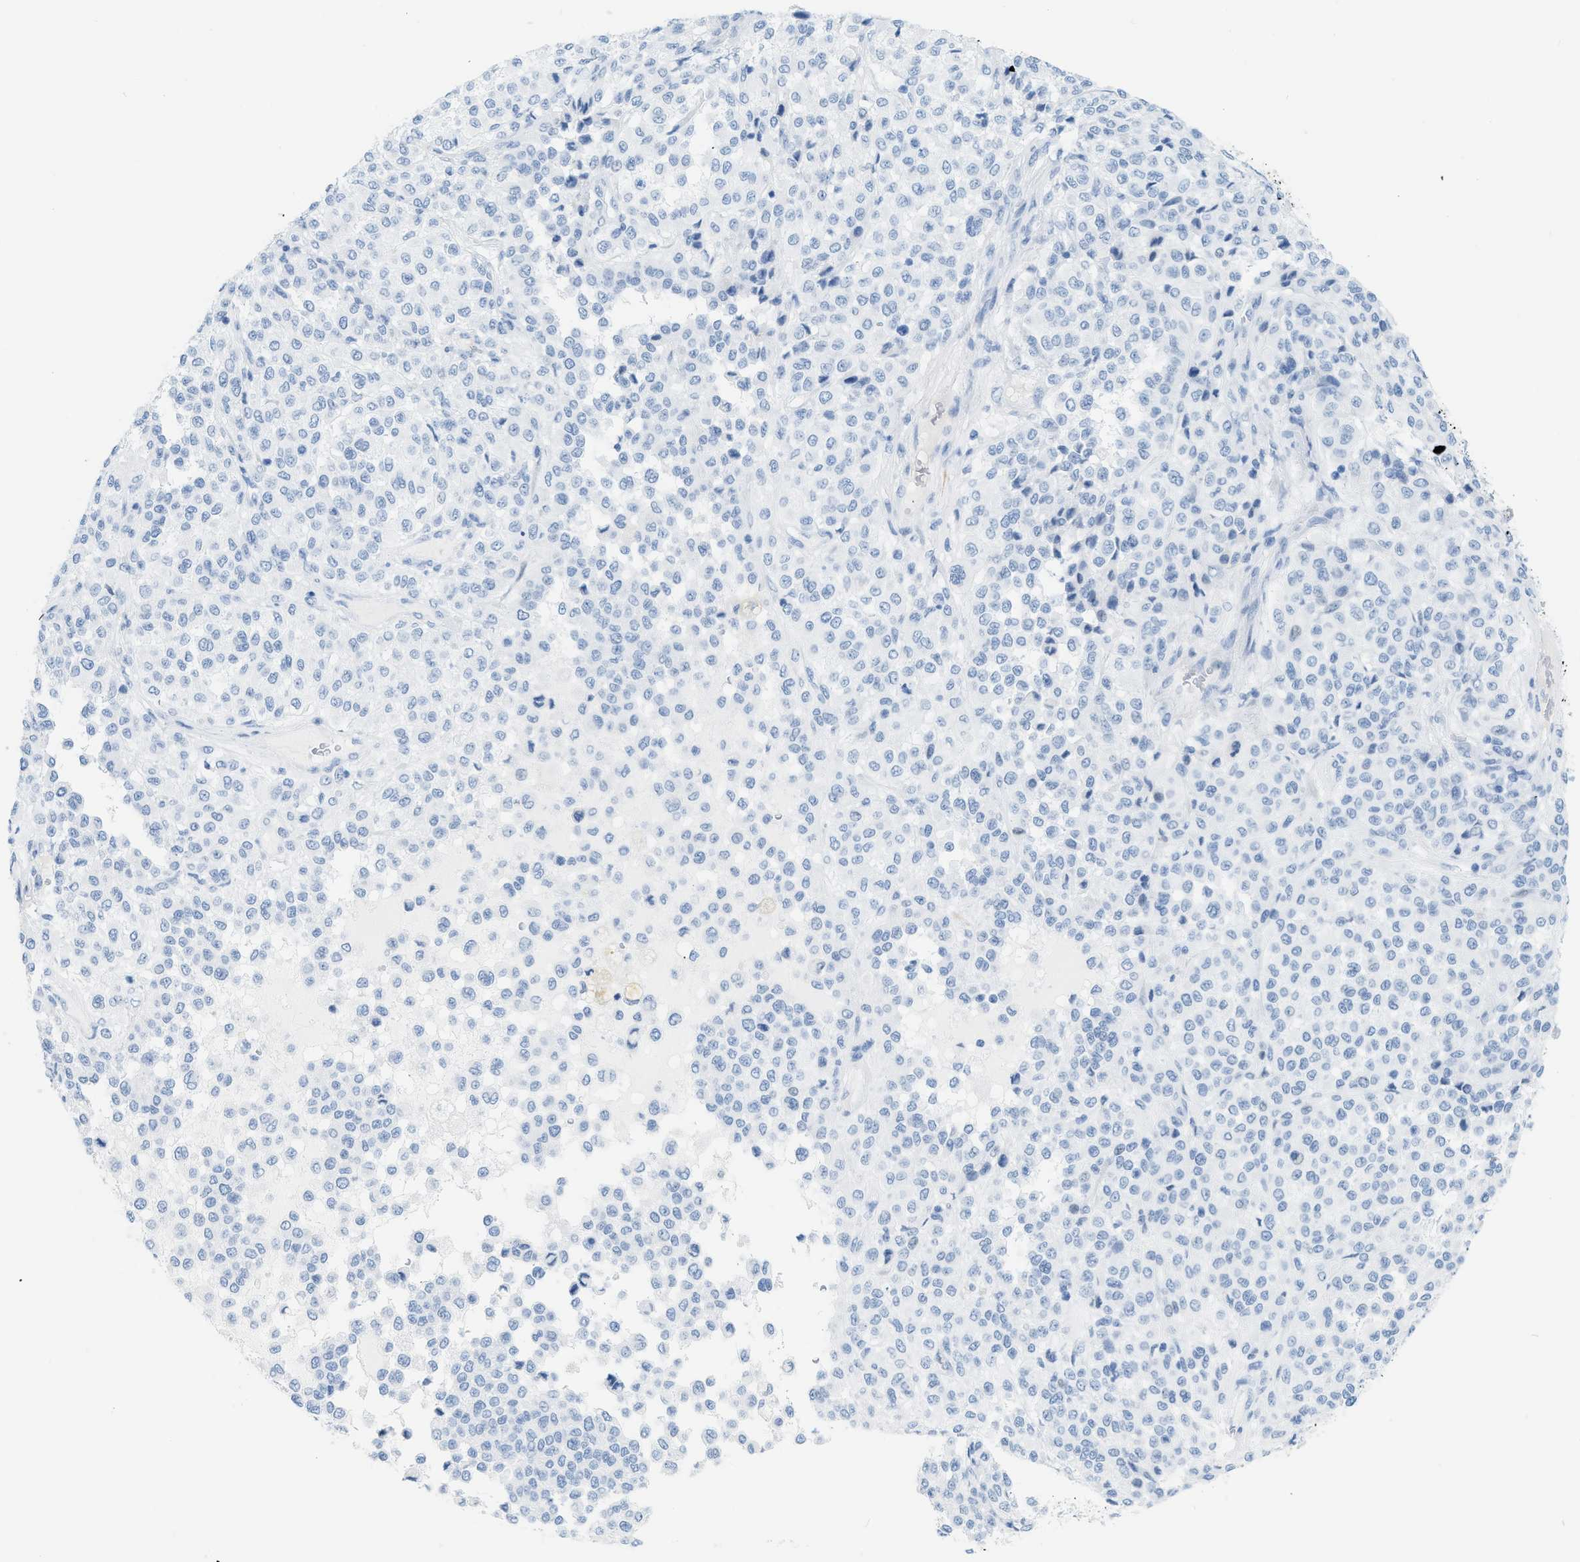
{"staining": {"intensity": "negative", "quantity": "none", "location": "none"}, "tissue": "melanoma", "cell_type": "Tumor cells", "image_type": "cancer", "snomed": [{"axis": "morphology", "description": "Malignant melanoma, Metastatic site"}, {"axis": "topography", "description": "Pancreas"}], "caption": "An IHC photomicrograph of malignant melanoma (metastatic site) is shown. There is no staining in tumor cells of malignant melanoma (metastatic site).", "gene": "DES", "patient": {"sex": "female", "age": 30}}